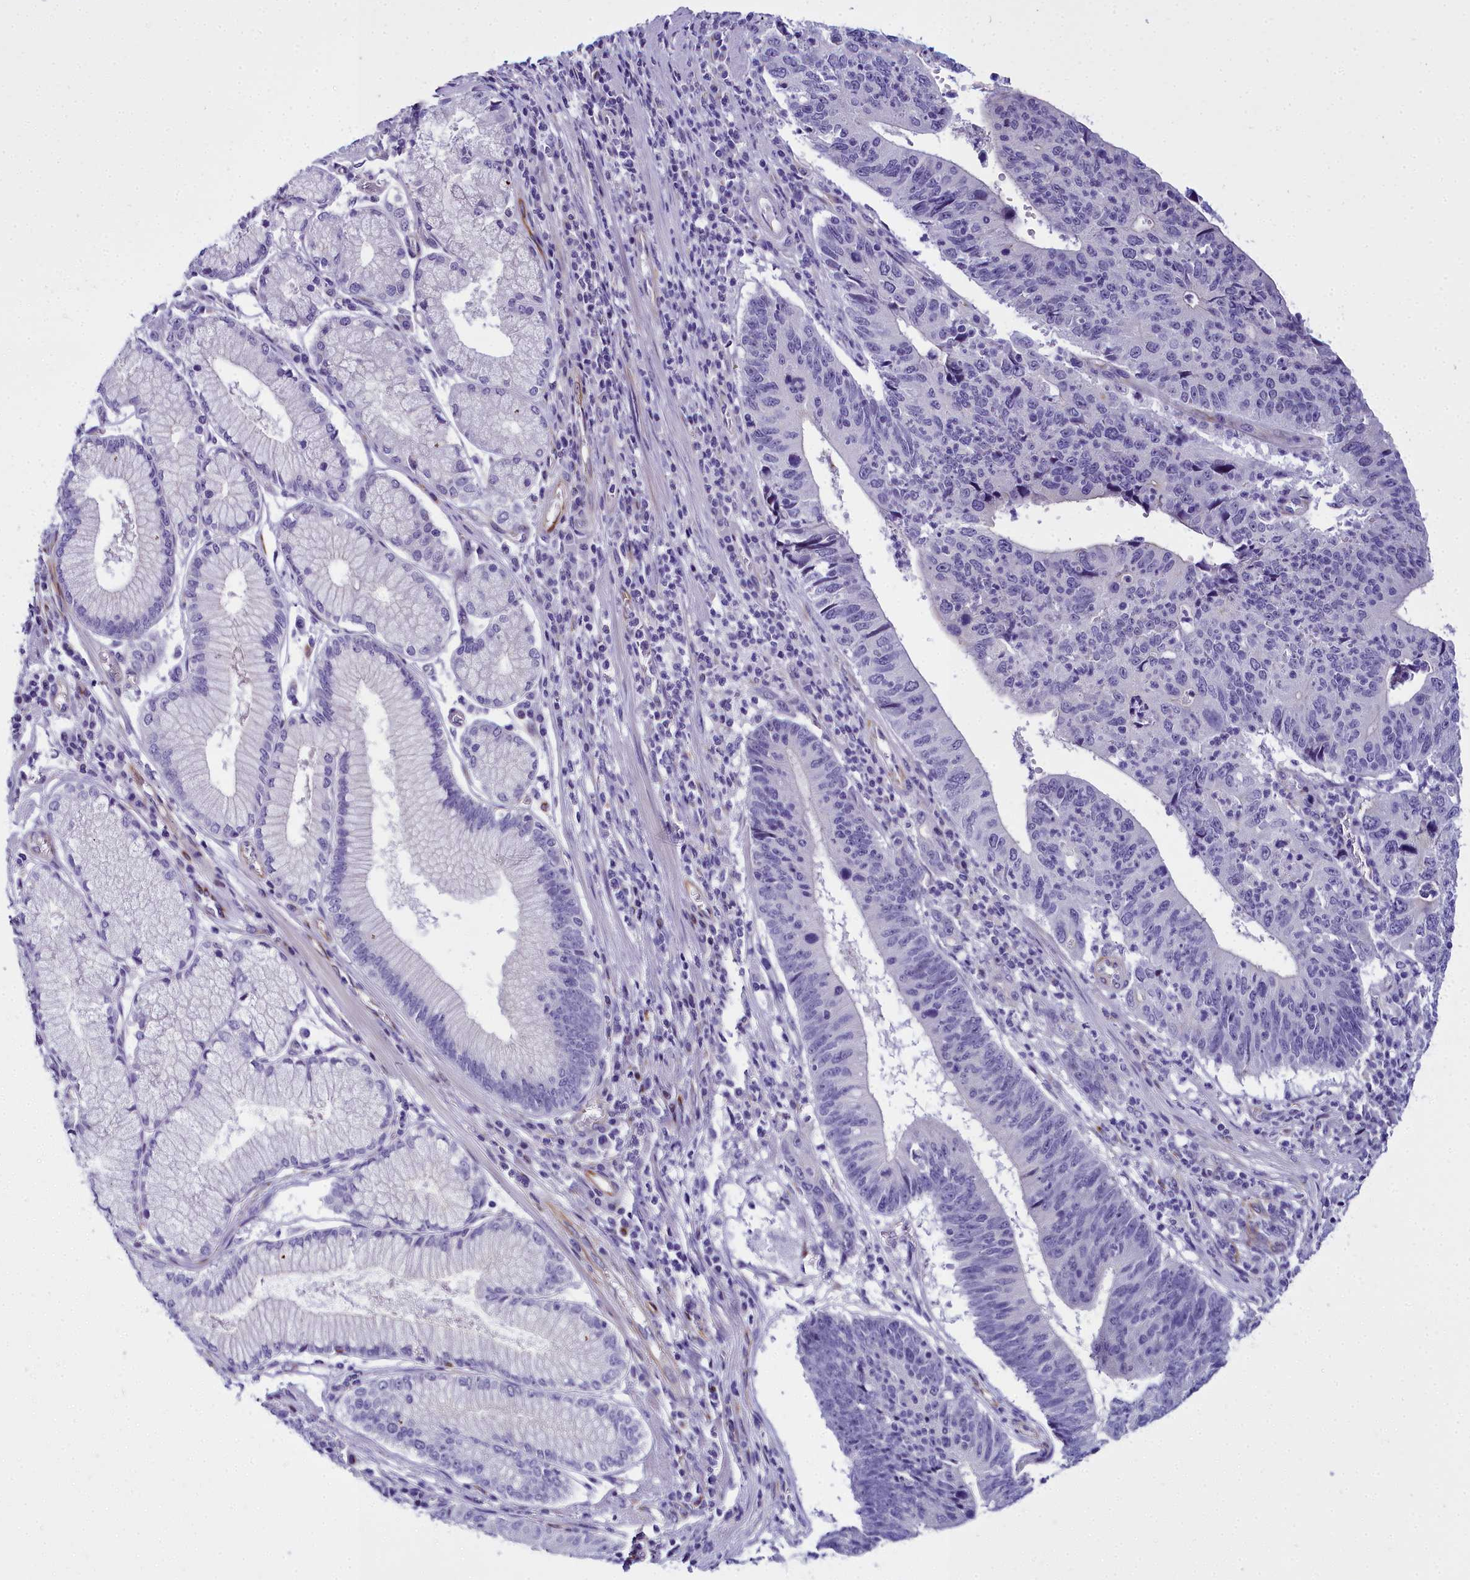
{"staining": {"intensity": "negative", "quantity": "none", "location": "none"}, "tissue": "stomach cancer", "cell_type": "Tumor cells", "image_type": "cancer", "snomed": [{"axis": "morphology", "description": "Adenocarcinoma, NOS"}, {"axis": "topography", "description": "Stomach"}], "caption": "An IHC micrograph of stomach cancer (adenocarcinoma) is shown. There is no staining in tumor cells of stomach cancer (adenocarcinoma).", "gene": "TIMM22", "patient": {"sex": "male", "age": 59}}